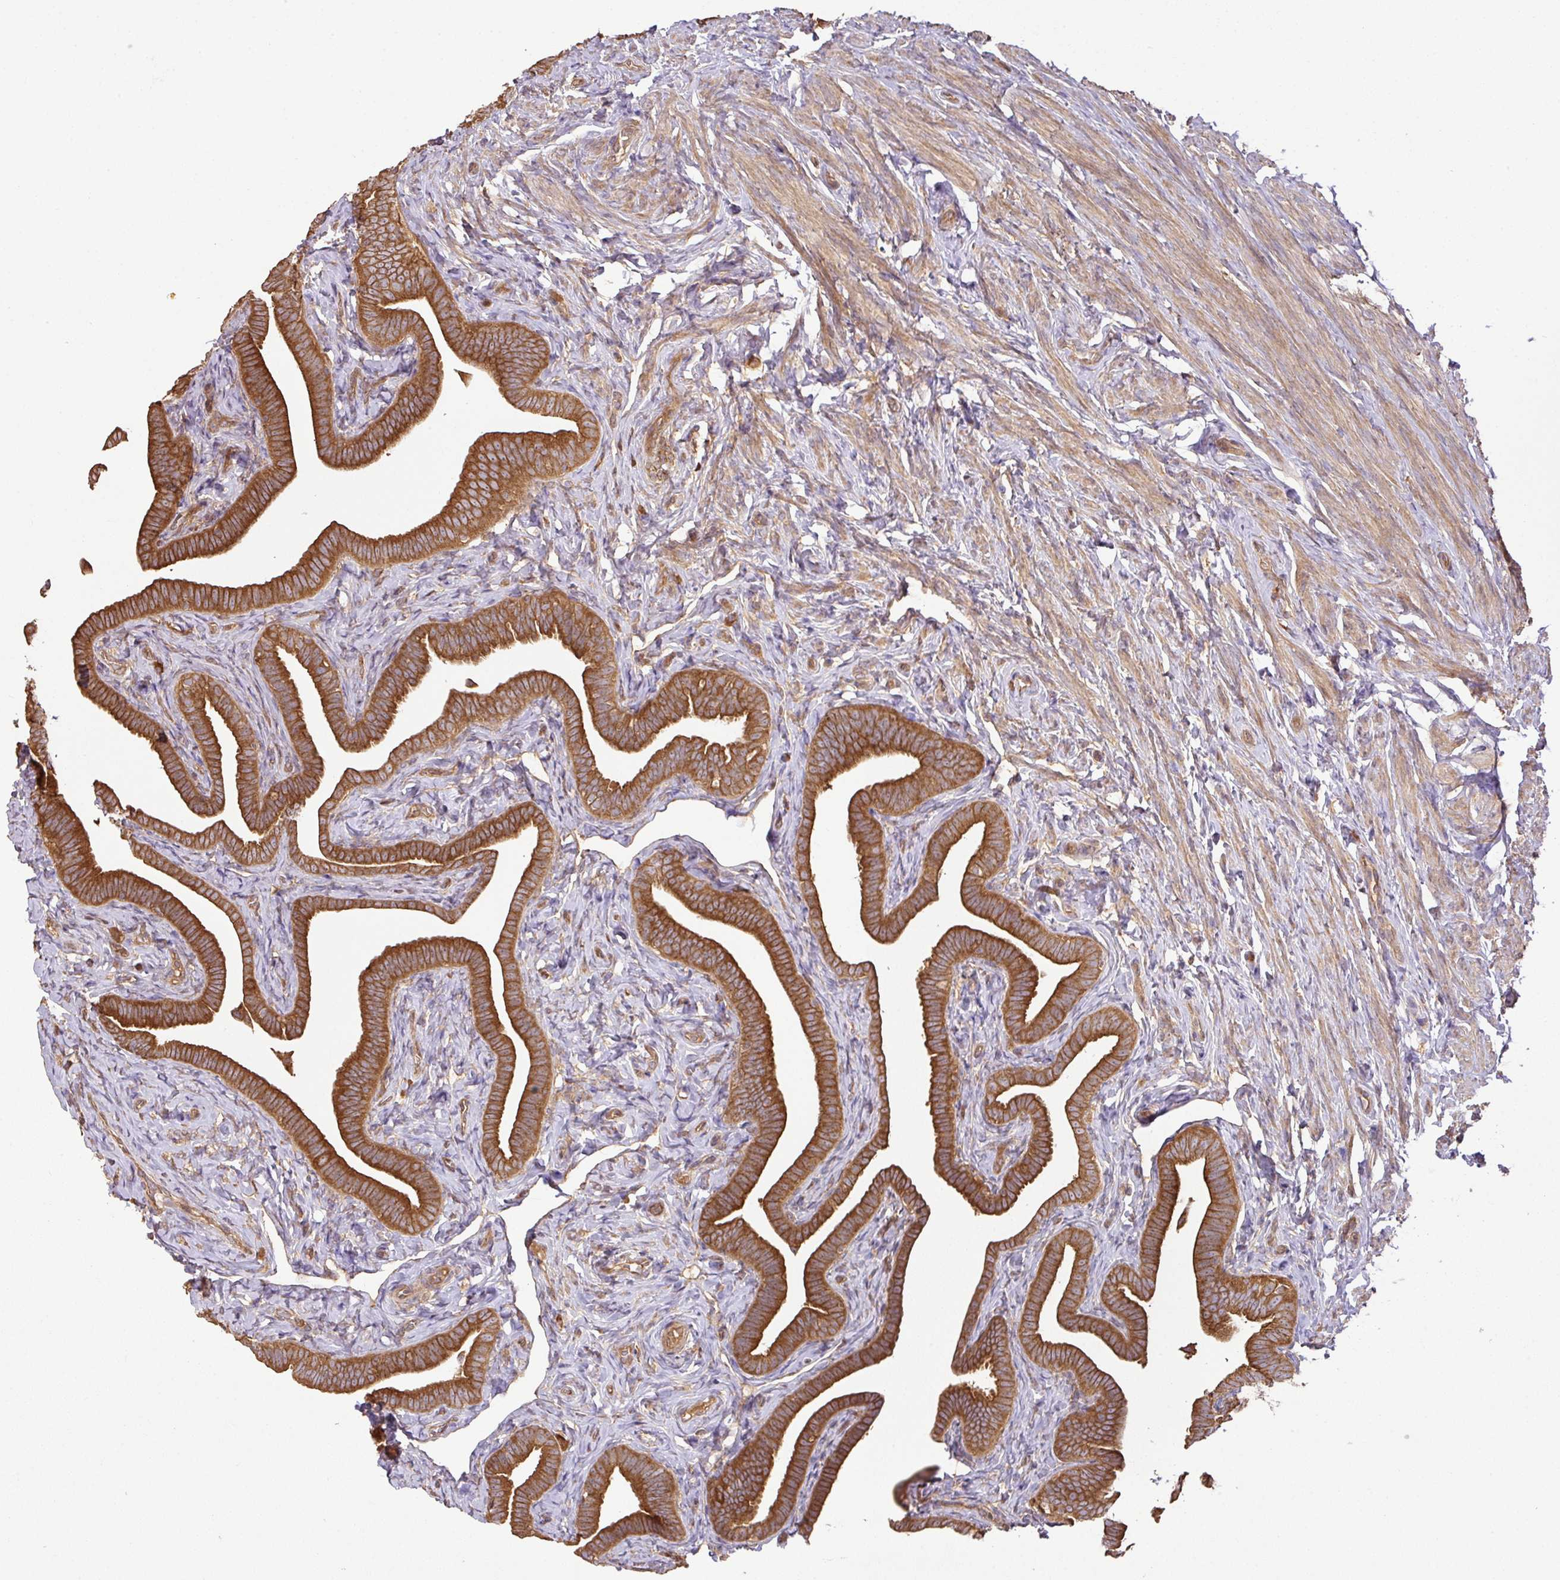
{"staining": {"intensity": "strong", "quantity": ">75%", "location": "cytoplasmic/membranous"}, "tissue": "fallopian tube", "cell_type": "Glandular cells", "image_type": "normal", "snomed": [{"axis": "morphology", "description": "Normal tissue, NOS"}, {"axis": "topography", "description": "Fallopian tube"}], "caption": "Brown immunohistochemical staining in benign human fallopian tube displays strong cytoplasmic/membranous staining in about >75% of glandular cells.", "gene": "GSPT1", "patient": {"sex": "female", "age": 69}}